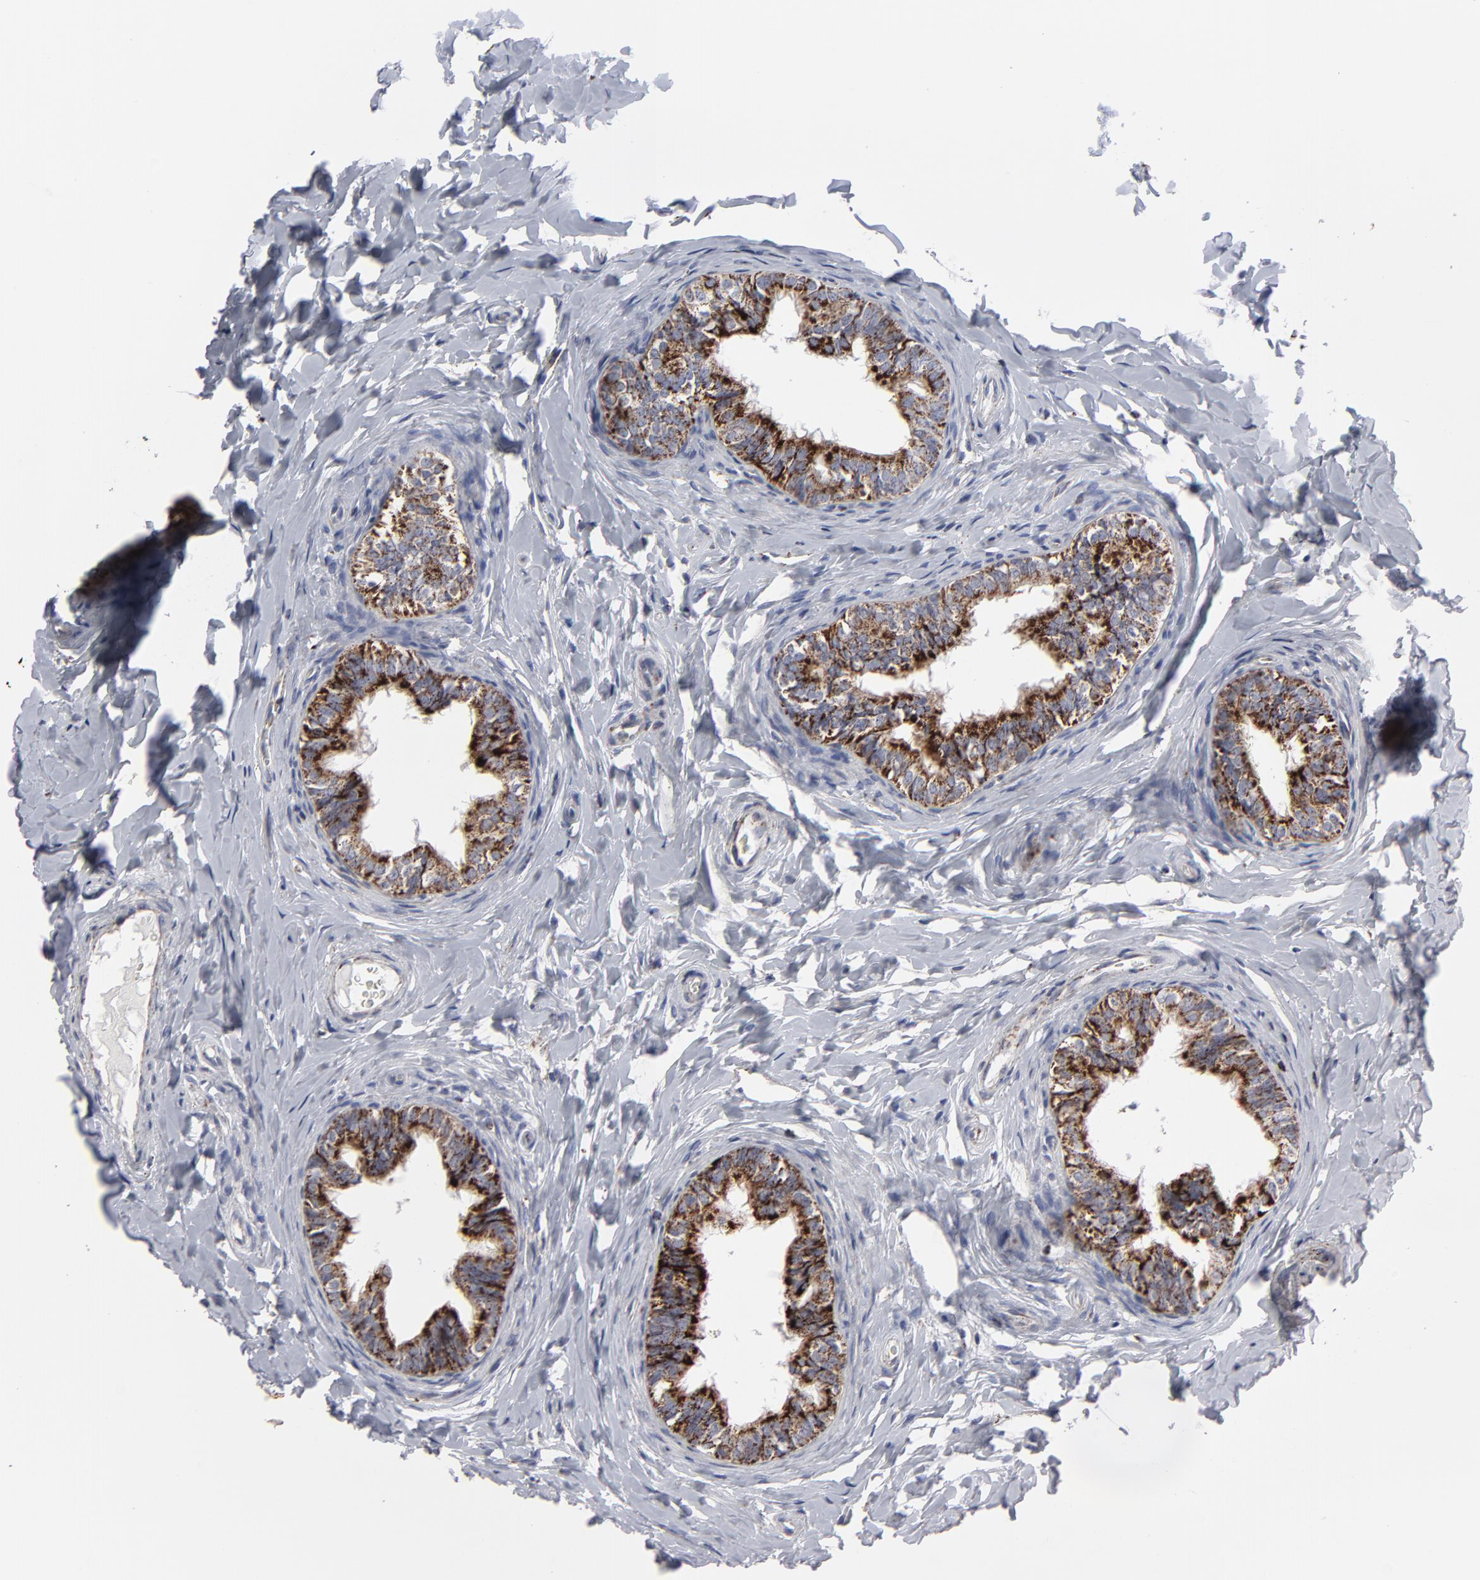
{"staining": {"intensity": "strong", "quantity": ">75%", "location": "cytoplasmic/membranous"}, "tissue": "epididymis", "cell_type": "Glandular cells", "image_type": "normal", "snomed": [{"axis": "morphology", "description": "Normal tissue, NOS"}, {"axis": "topography", "description": "Epididymis"}], "caption": "Immunohistochemistry (IHC) micrograph of benign epididymis: epididymis stained using immunohistochemistry (IHC) shows high levels of strong protein expression localized specifically in the cytoplasmic/membranous of glandular cells, appearing as a cytoplasmic/membranous brown color.", "gene": "TXNRD2", "patient": {"sex": "male", "age": 26}}